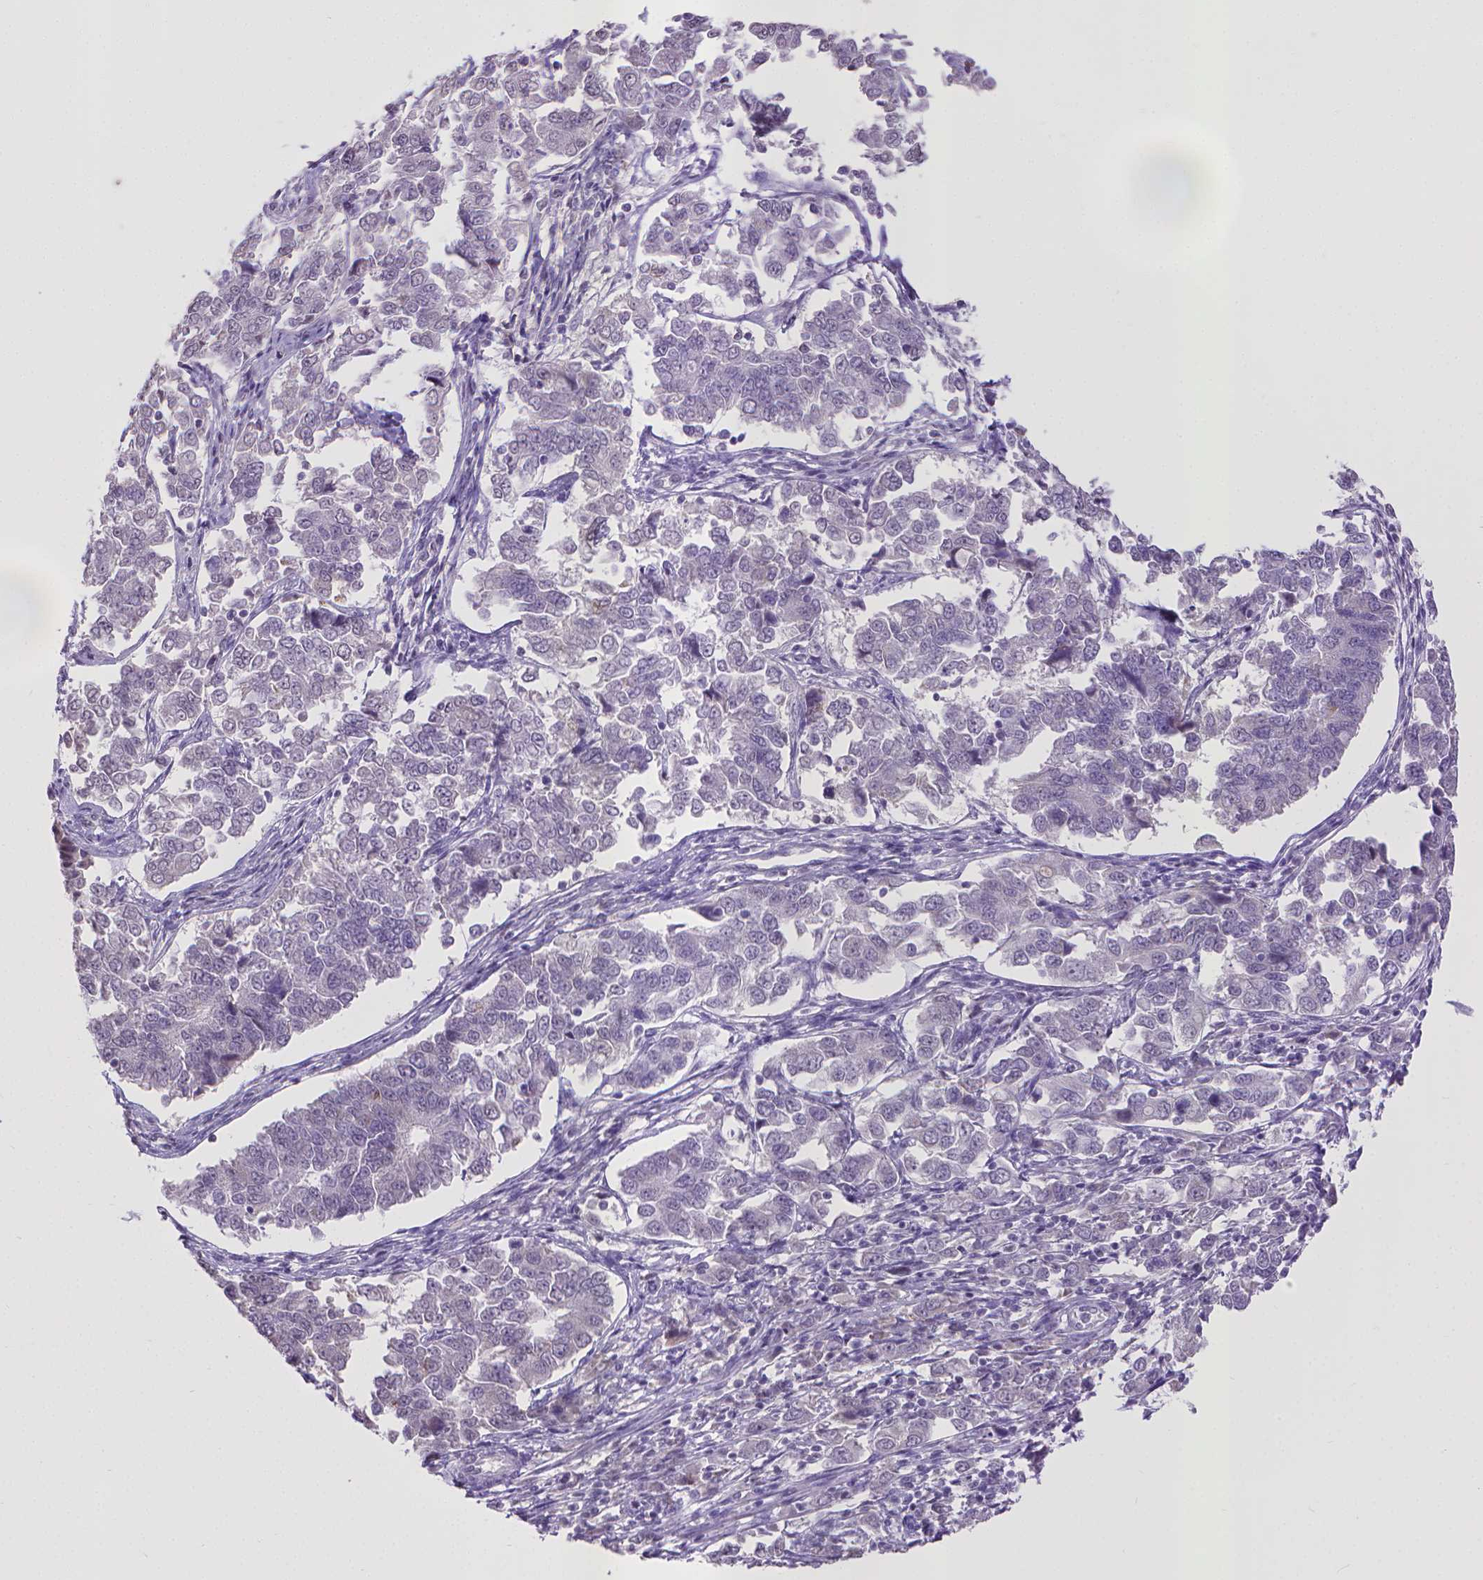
{"staining": {"intensity": "negative", "quantity": "none", "location": "none"}, "tissue": "endometrial cancer", "cell_type": "Tumor cells", "image_type": "cancer", "snomed": [{"axis": "morphology", "description": "Adenocarcinoma, NOS"}, {"axis": "topography", "description": "Endometrium"}], "caption": "The image reveals no staining of tumor cells in endometrial adenocarcinoma. Nuclei are stained in blue.", "gene": "KMO", "patient": {"sex": "female", "age": 43}}